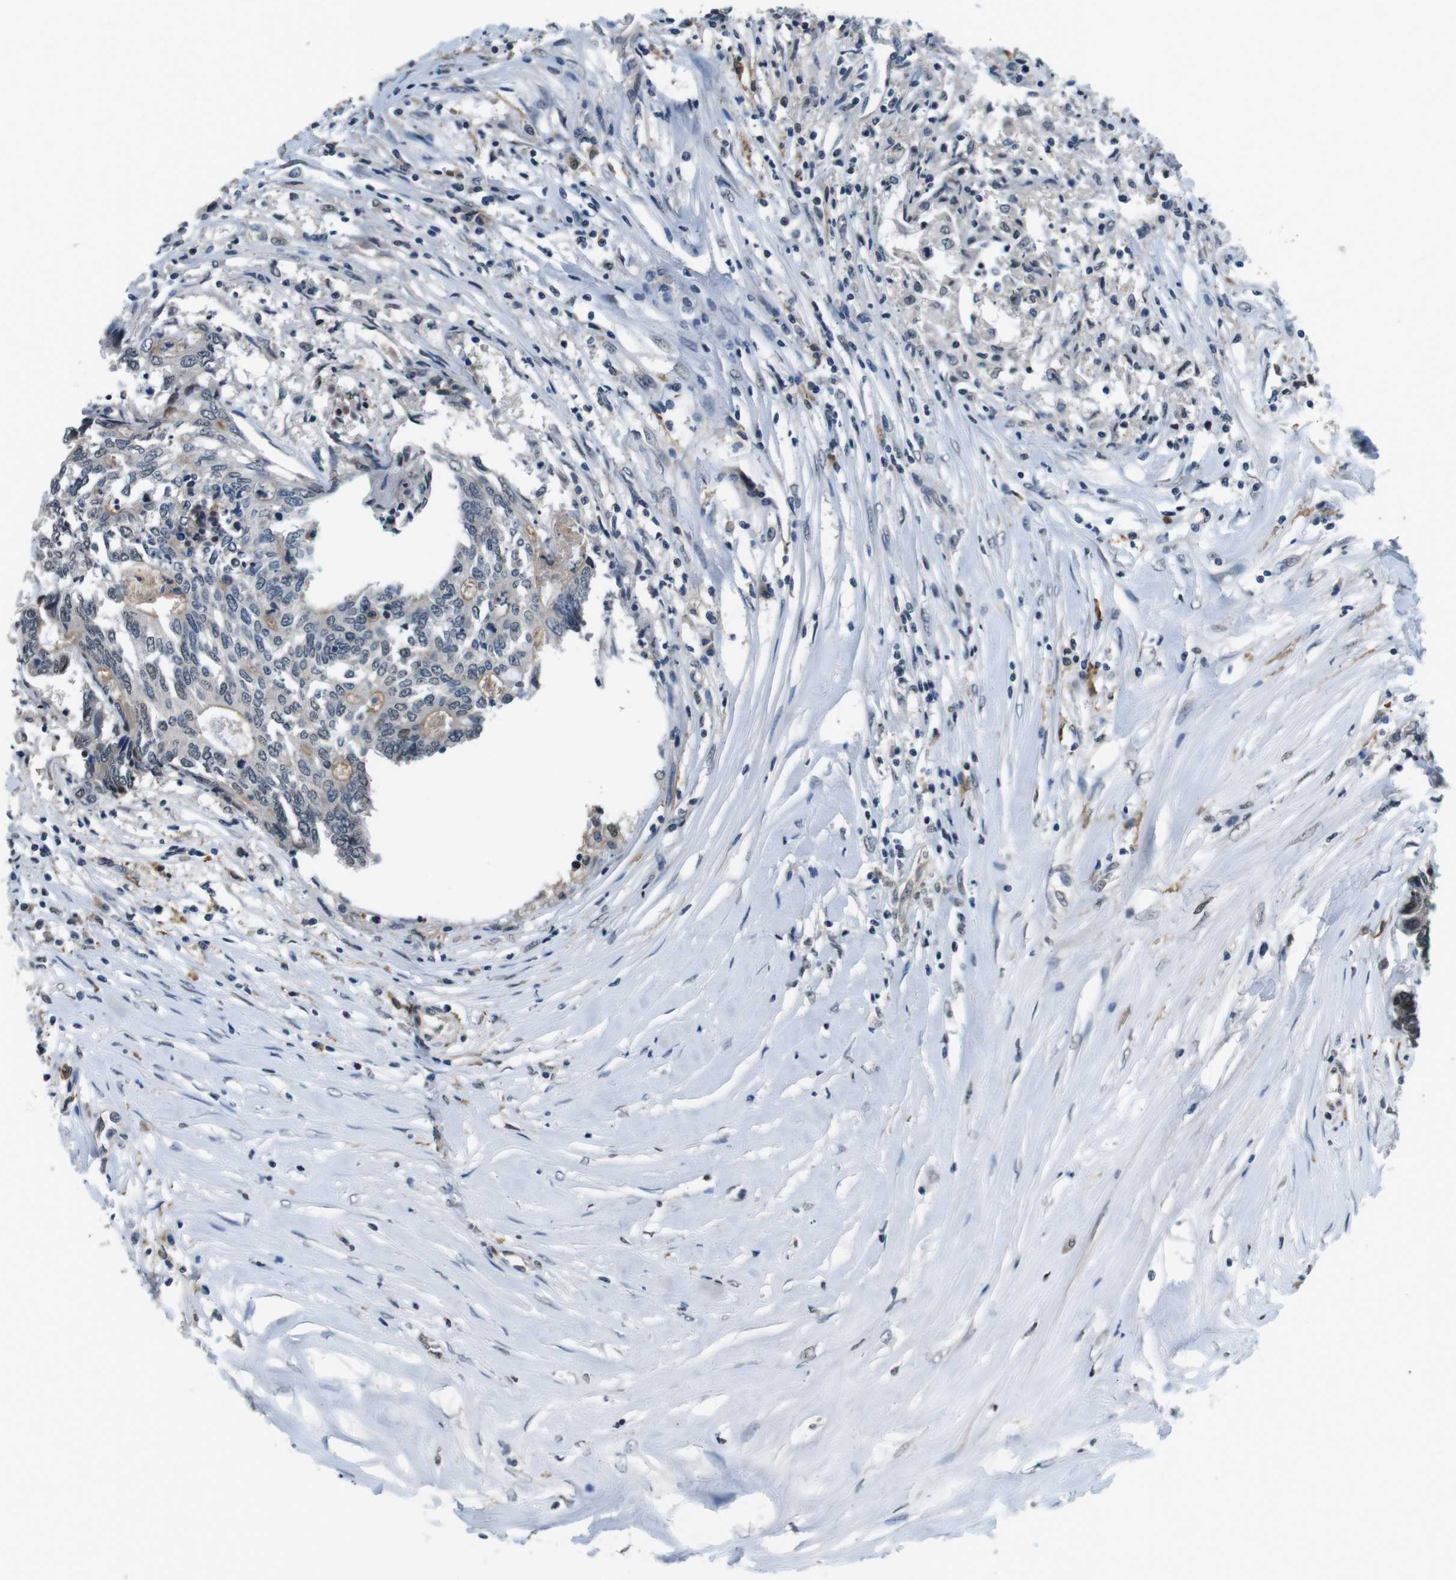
{"staining": {"intensity": "weak", "quantity": "<25%", "location": "nuclear"}, "tissue": "colorectal cancer", "cell_type": "Tumor cells", "image_type": "cancer", "snomed": [{"axis": "morphology", "description": "Adenocarcinoma, NOS"}, {"axis": "topography", "description": "Rectum"}], "caption": "This histopathology image is of colorectal cancer (adenocarcinoma) stained with immunohistochemistry to label a protein in brown with the nuclei are counter-stained blue. There is no expression in tumor cells.", "gene": "CD163L1", "patient": {"sex": "male", "age": 63}}